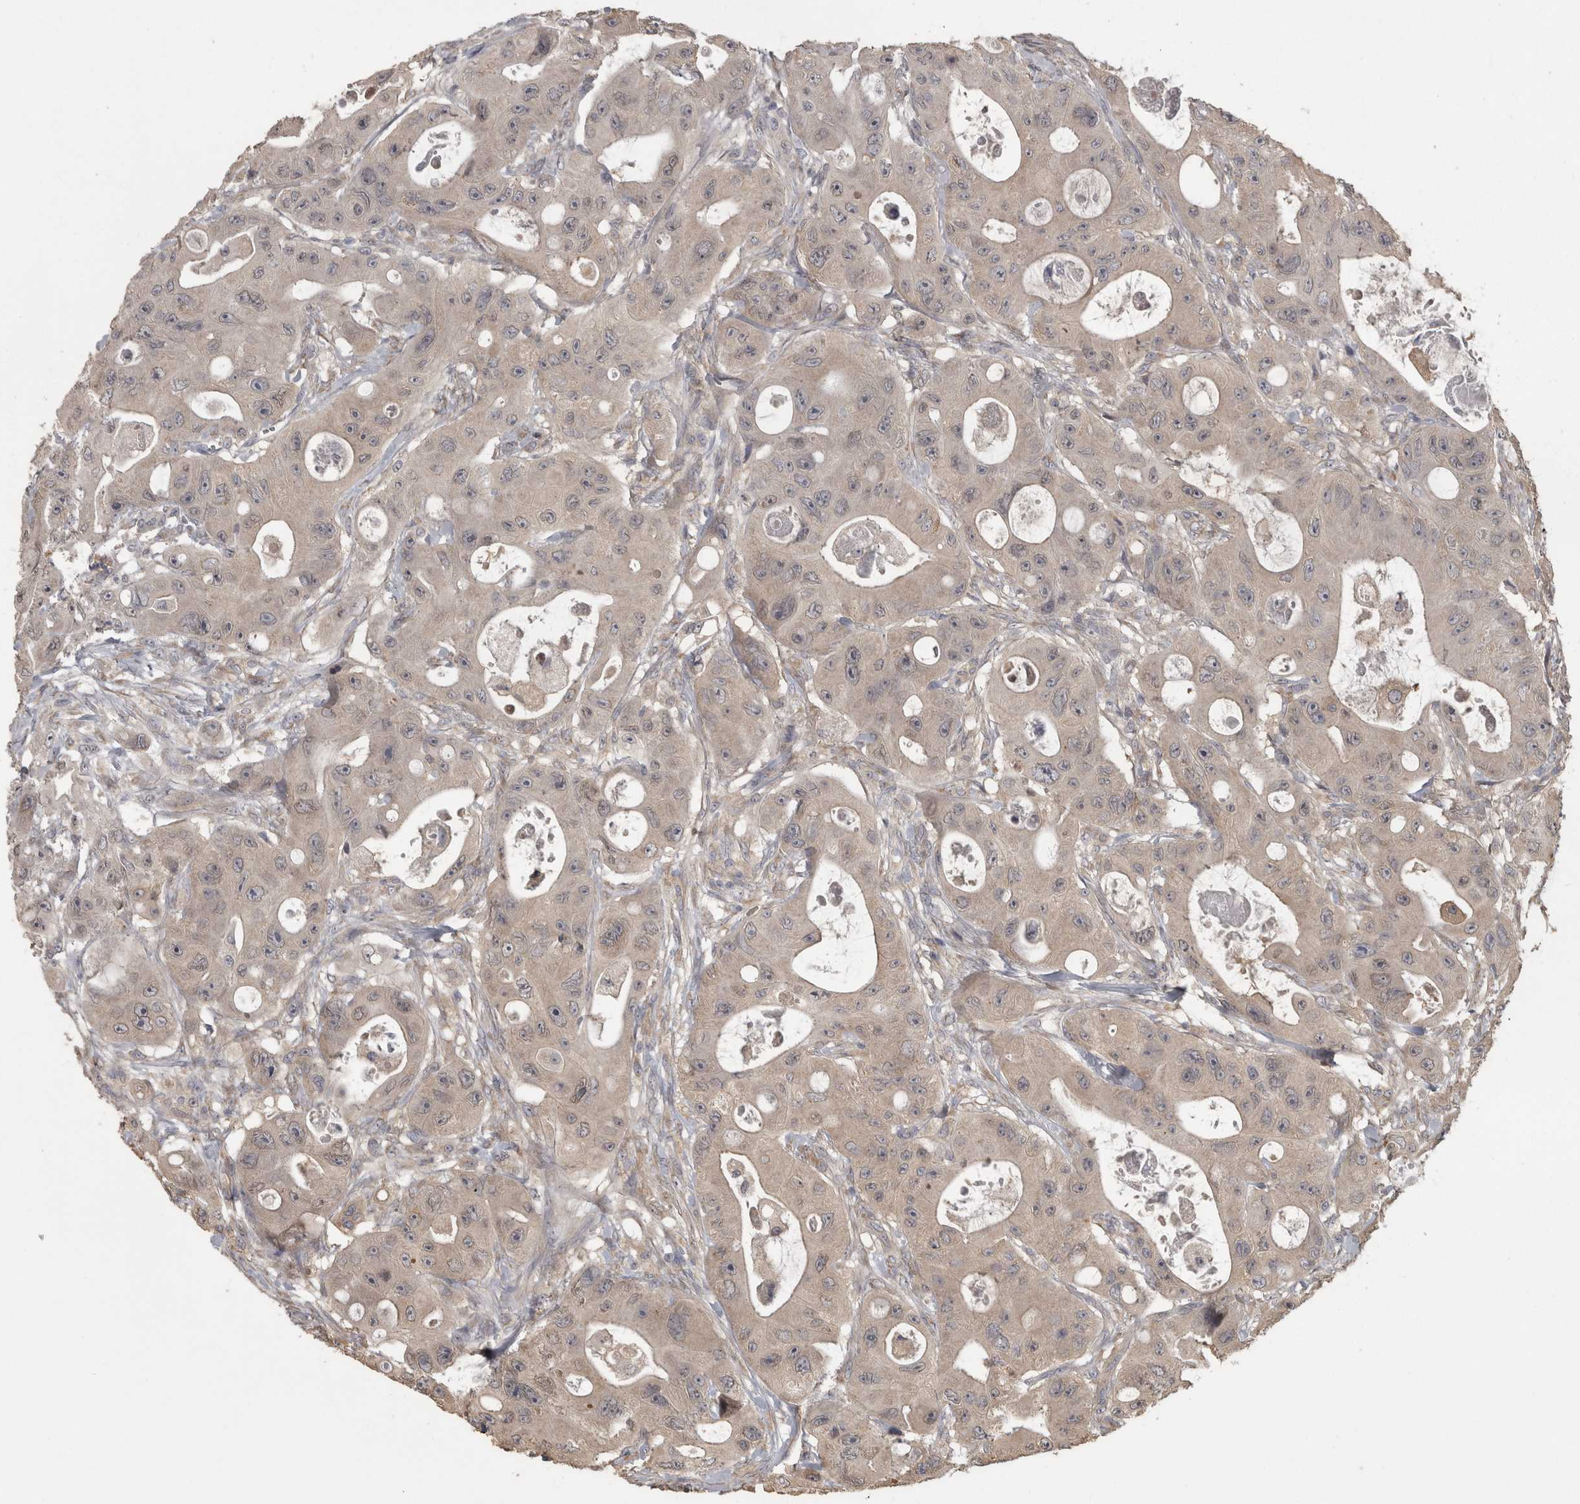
{"staining": {"intensity": "weak", "quantity": ">75%", "location": "cytoplasmic/membranous"}, "tissue": "colorectal cancer", "cell_type": "Tumor cells", "image_type": "cancer", "snomed": [{"axis": "morphology", "description": "Adenocarcinoma, NOS"}, {"axis": "topography", "description": "Colon"}], "caption": "Weak cytoplasmic/membranous staining for a protein is seen in approximately >75% of tumor cells of colorectal cancer (adenocarcinoma) using immunohistochemistry (IHC).", "gene": "RAB29", "patient": {"sex": "female", "age": 46}}